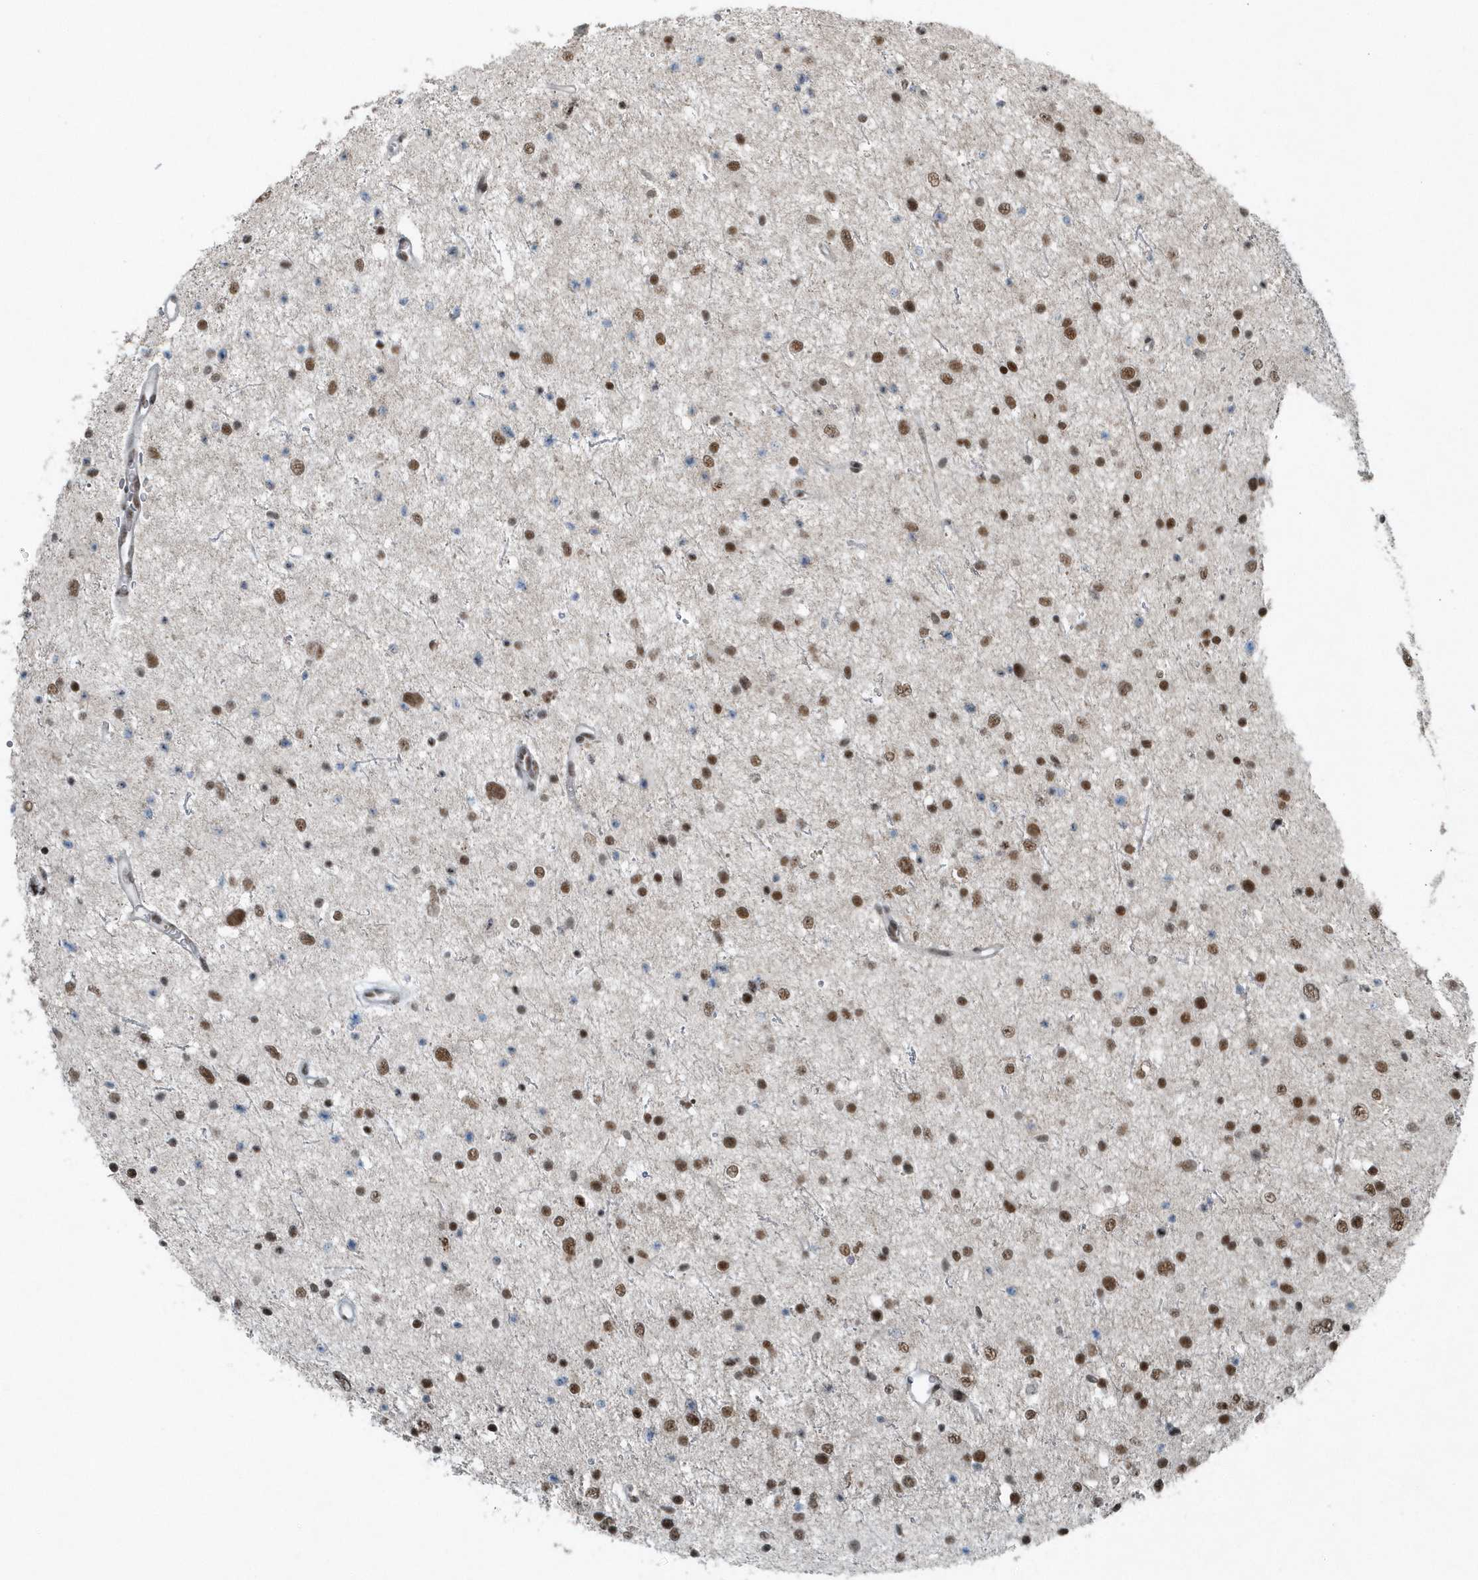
{"staining": {"intensity": "moderate", "quantity": ">75%", "location": "nuclear"}, "tissue": "glioma", "cell_type": "Tumor cells", "image_type": "cancer", "snomed": [{"axis": "morphology", "description": "Glioma, malignant, Low grade"}, {"axis": "topography", "description": "Brain"}], "caption": "DAB (3,3'-diaminobenzidine) immunohistochemical staining of glioma demonstrates moderate nuclear protein staining in approximately >75% of tumor cells. (DAB (3,3'-diaminobenzidine) IHC with brightfield microscopy, high magnification).", "gene": "YTHDC1", "patient": {"sex": "female", "age": 37}}